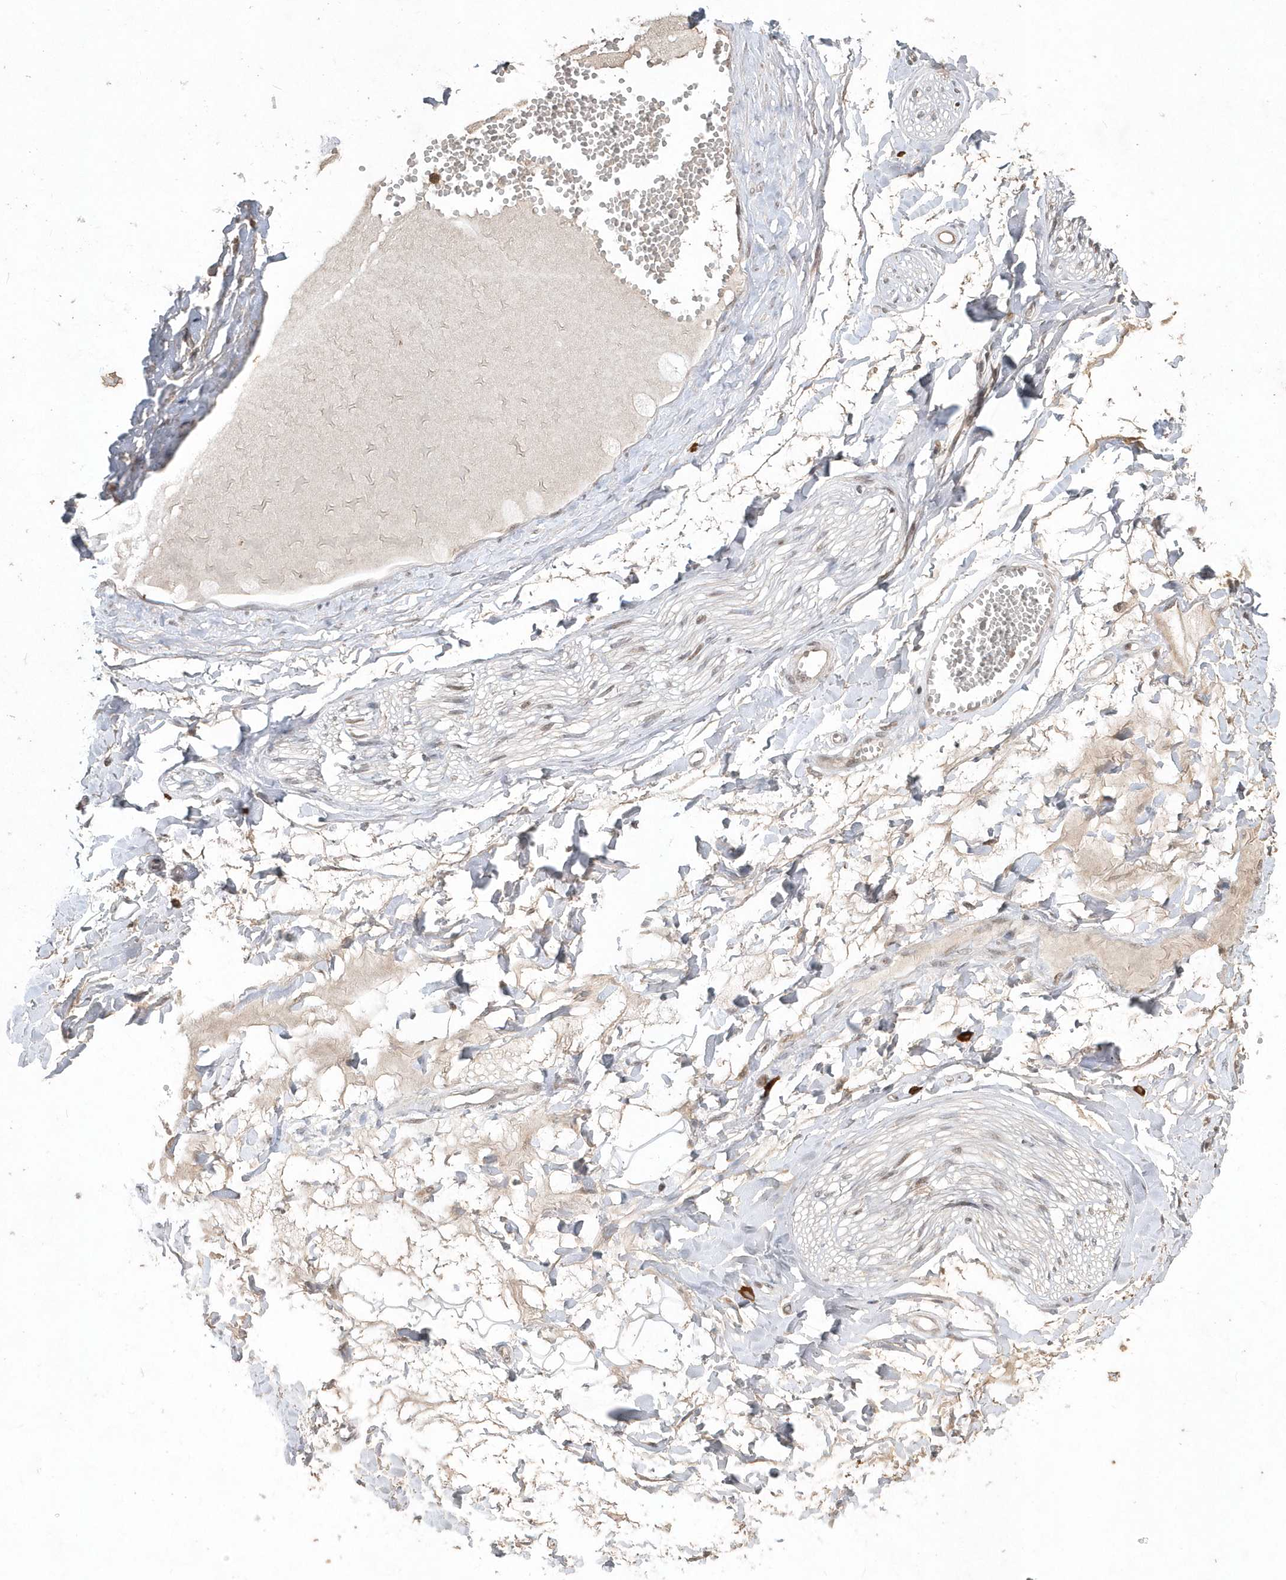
{"staining": {"intensity": "weak", "quantity": "25%-75%", "location": "cytoplasmic/membranous"}, "tissue": "adipose tissue", "cell_type": "Adipocytes", "image_type": "normal", "snomed": [{"axis": "morphology", "description": "Normal tissue, NOS"}, {"axis": "morphology", "description": "Inflammation, NOS"}, {"axis": "topography", "description": "Salivary gland"}, {"axis": "topography", "description": "Peripheral nerve tissue"}], "caption": "Immunohistochemistry of unremarkable adipose tissue reveals low levels of weak cytoplasmic/membranous expression in approximately 25%-75% of adipocytes.", "gene": "EIF2B1", "patient": {"sex": "female", "age": 75}}